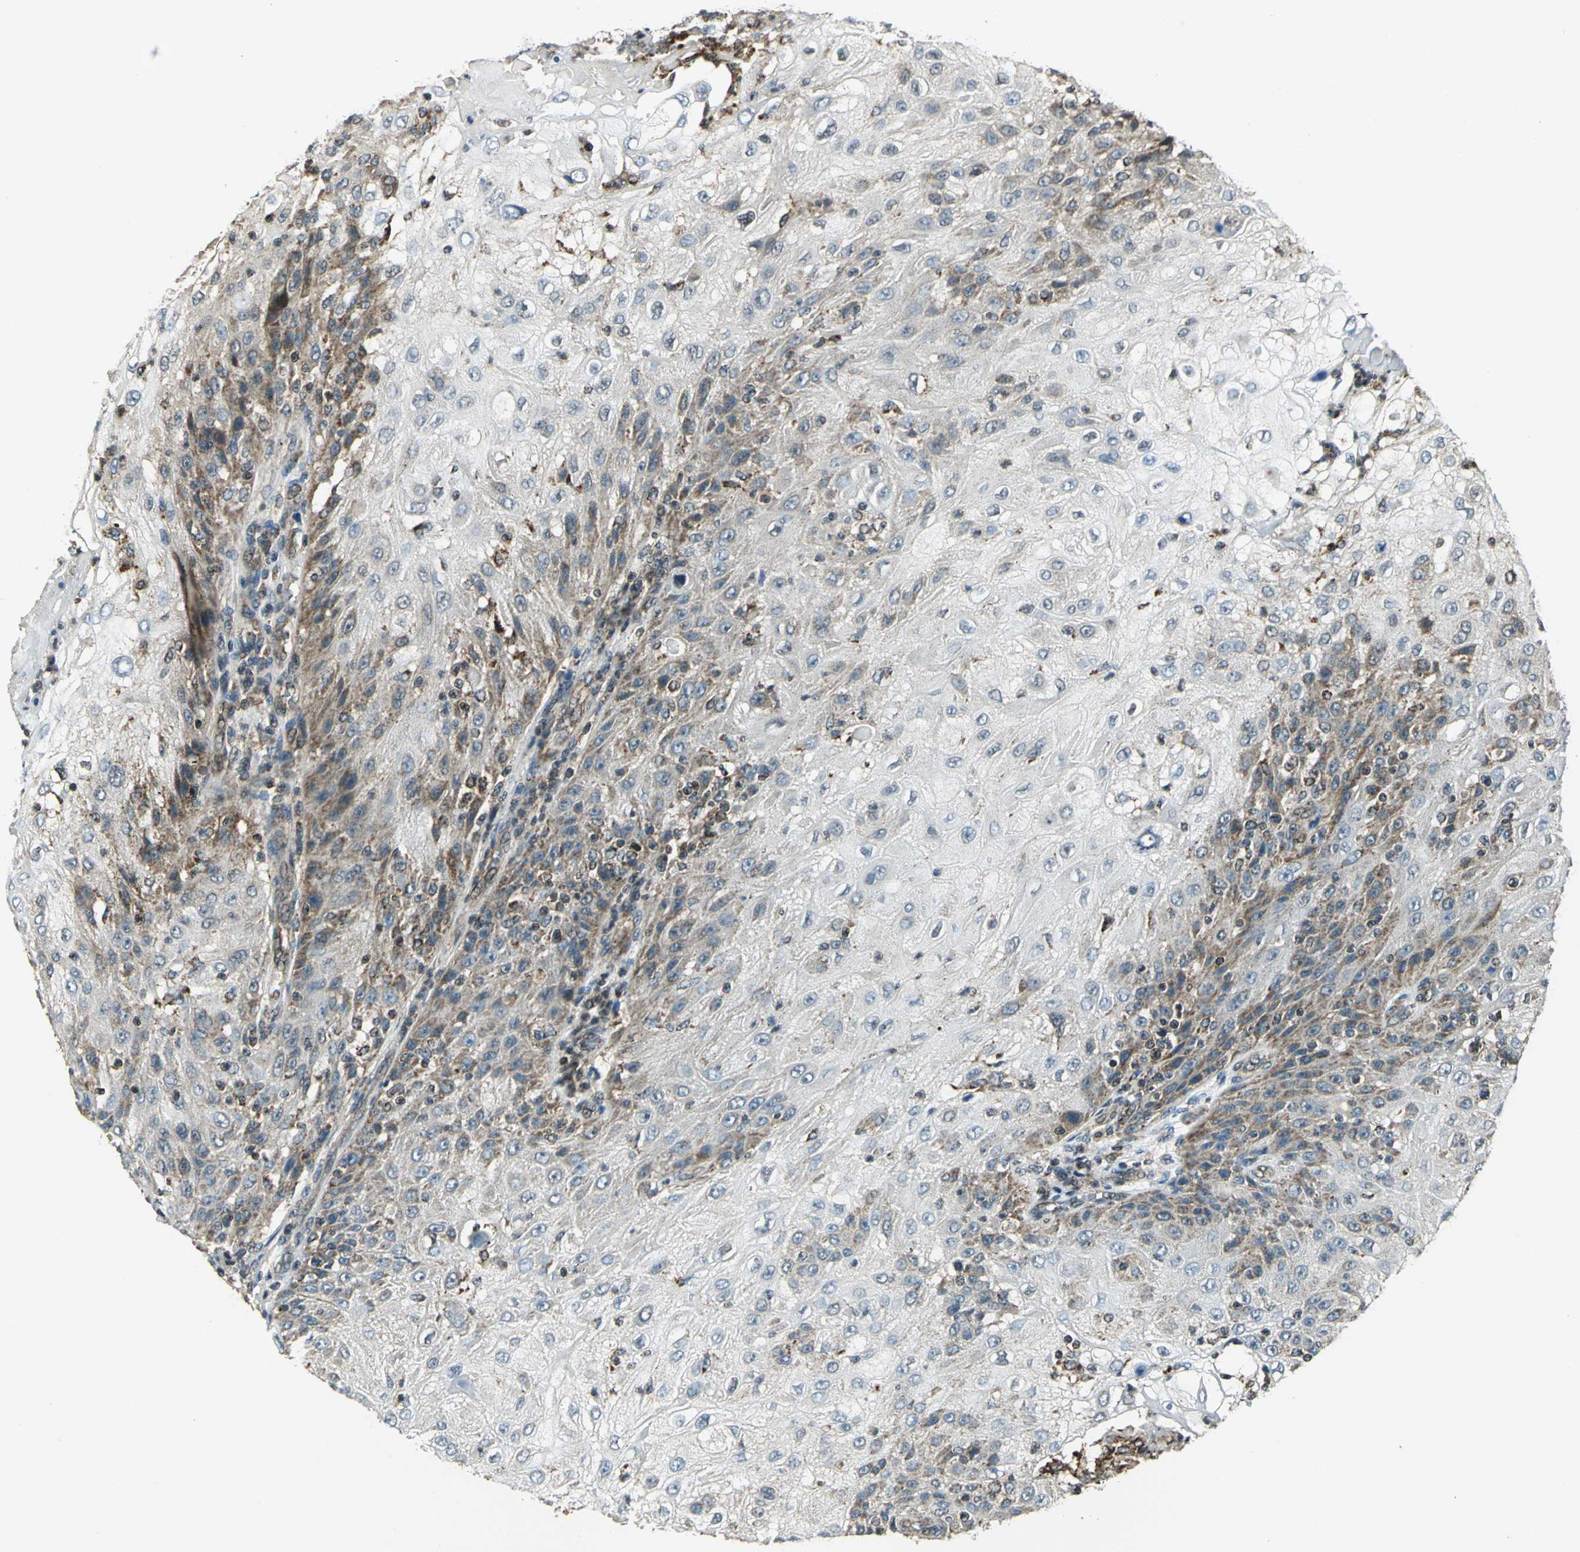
{"staining": {"intensity": "moderate", "quantity": "25%-75%", "location": "cytoplasmic/membranous"}, "tissue": "skin cancer", "cell_type": "Tumor cells", "image_type": "cancer", "snomed": [{"axis": "morphology", "description": "Normal tissue, NOS"}, {"axis": "morphology", "description": "Squamous cell carcinoma, NOS"}, {"axis": "topography", "description": "Skin"}], "caption": "A medium amount of moderate cytoplasmic/membranous positivity is present in approximately 25%-75% of tumor cells in squamous cell carcinoma (skin) tissue.", "gene": "NUDT2", "patient": {"sex": "female", "age": 83}}